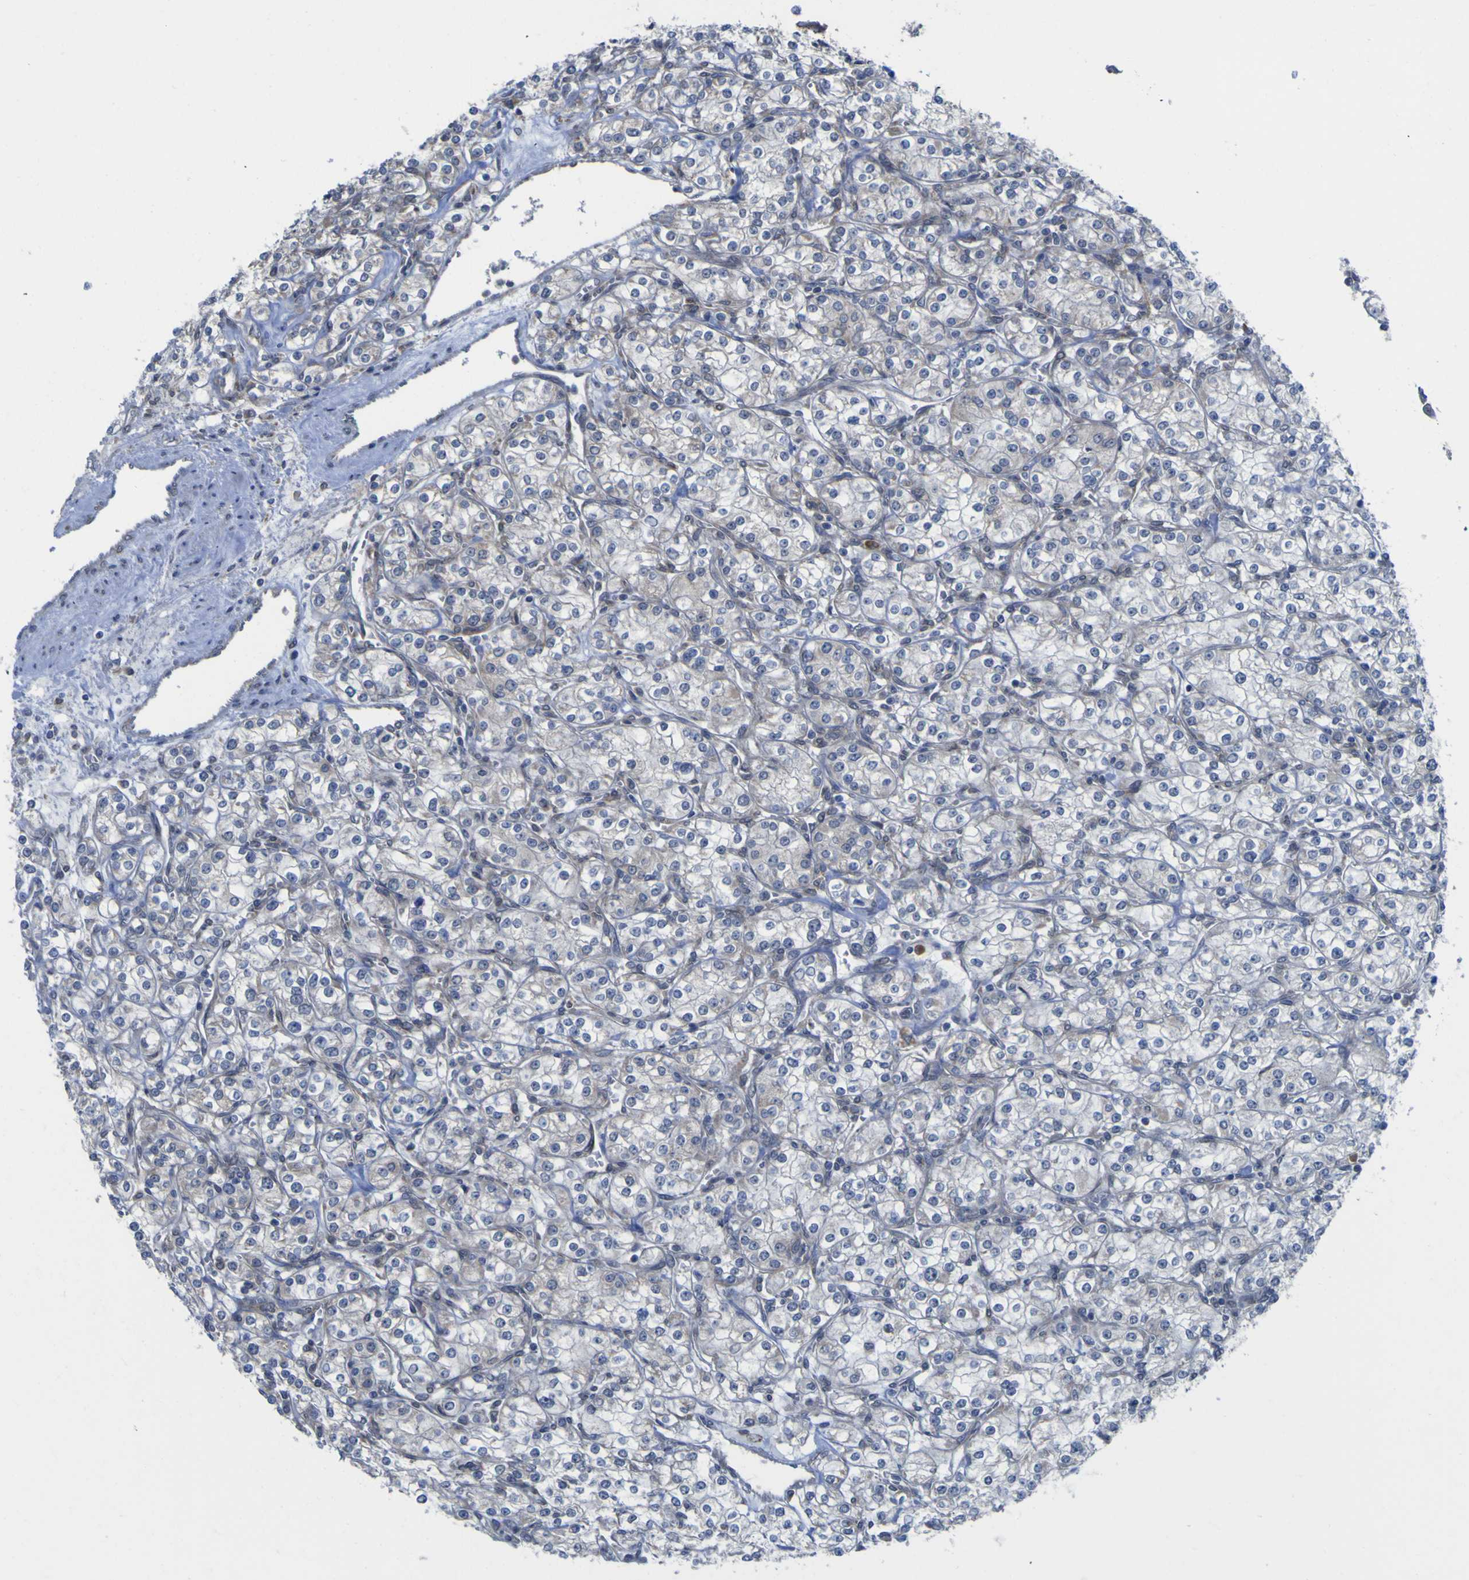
{"staining": {"intensity": "negative", "quantity": "none", "location": "none"}, "tissue": "renal cancer", "cell_type": "Tumor cells", "image_type": "cancer", "snomed": [{"axis": "morphology", "description": "Adenocarcinoma, NOS"}, {"axis": "topography", "description": "Kidney"}], "caption": "Immunohistochemistry (IHC) photomicrograph of human renal adenocarcinoma stained for a protein (brown), which demonstrates no positivity in tumor cells. (Stains: DAB (3,3'-diaminobenzidine) immunohistochemistry with hematoxylin counter stain, Microscopy: brightfield microscopy at high magnification).", "gene": "TNFRSF11A", "patient": {"sex": "male", "age": 77}}